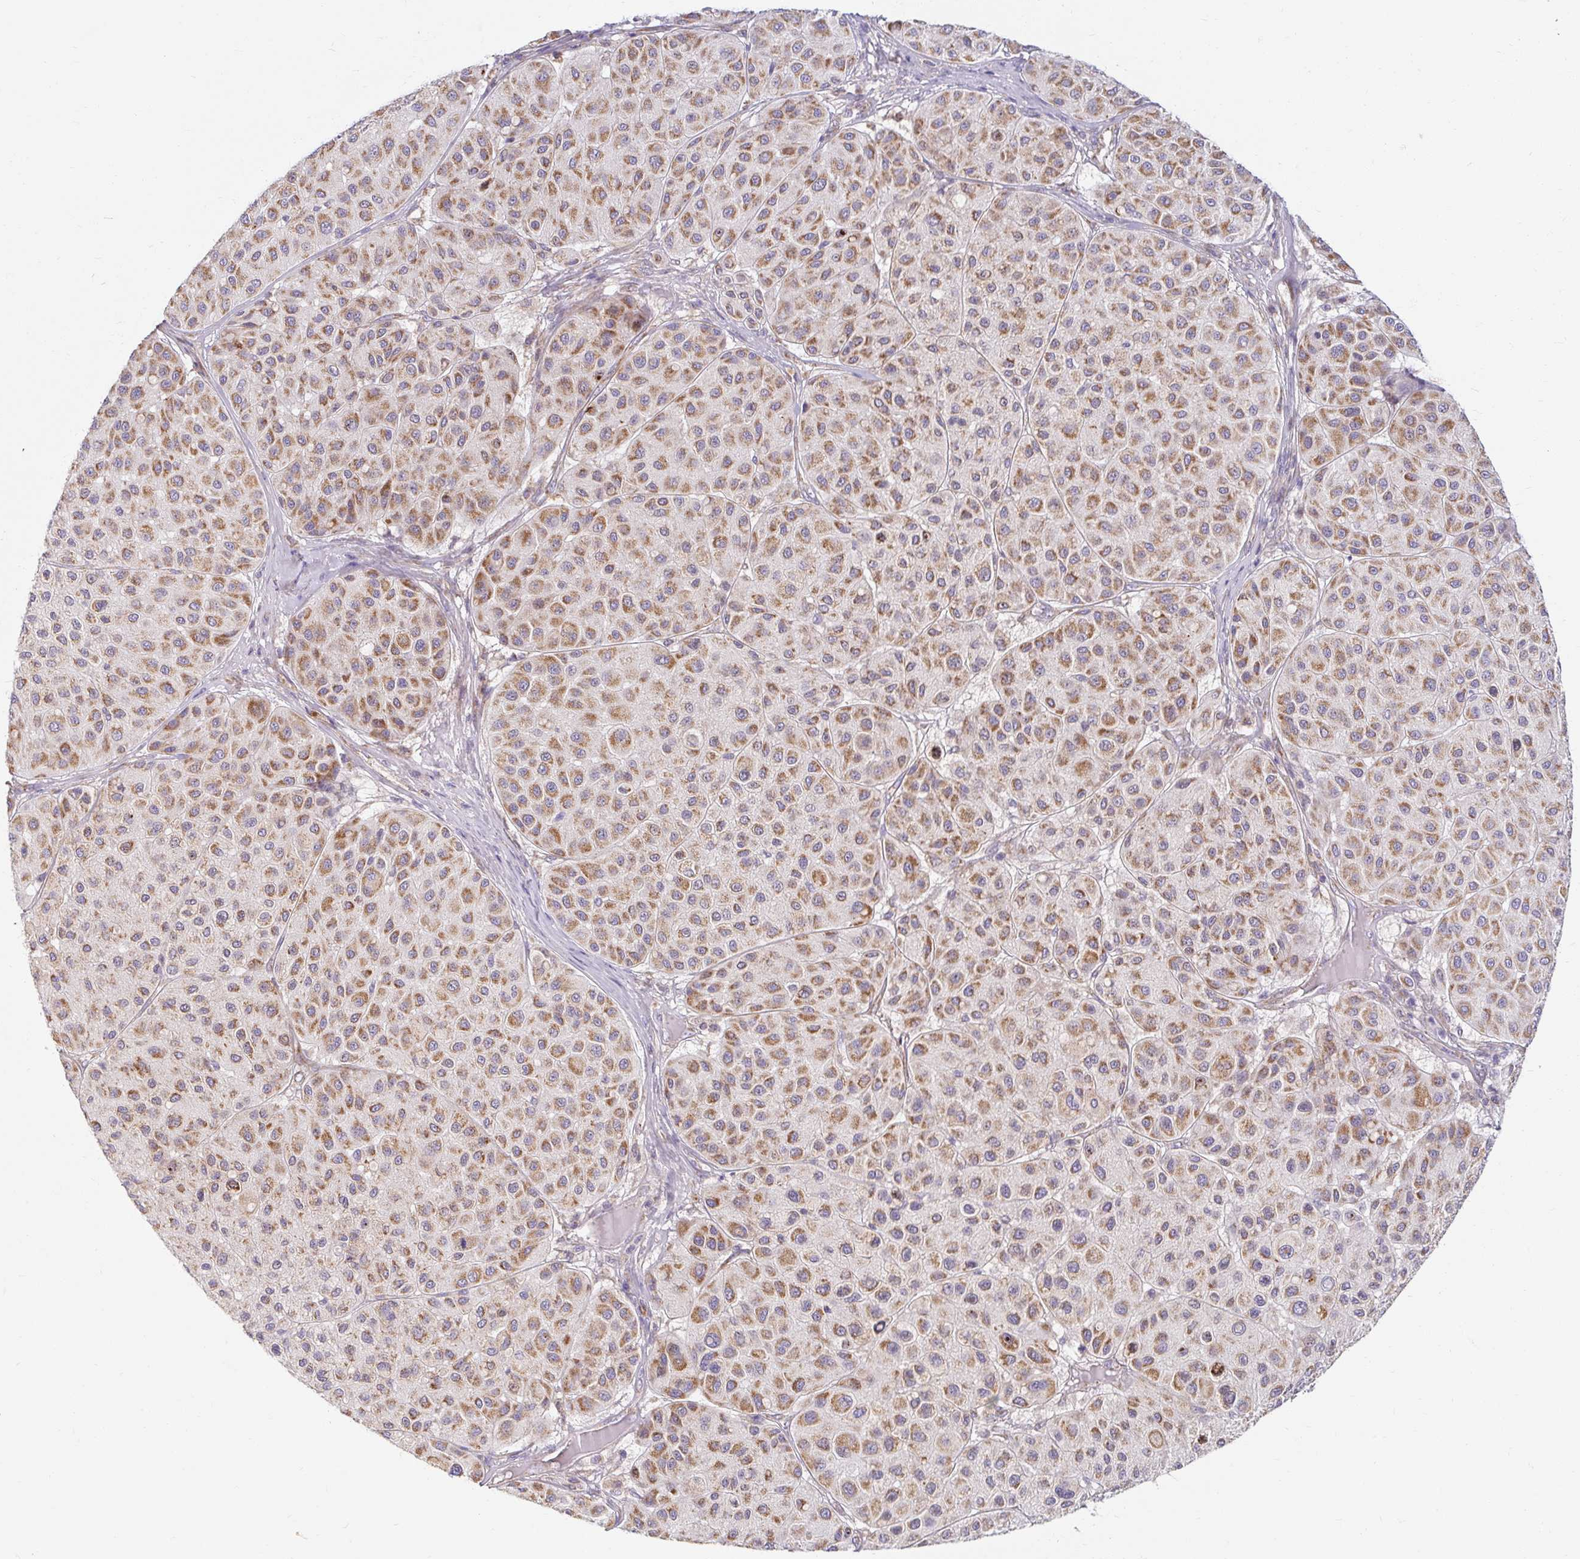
{"staining": {"intensity": "moderate", "quantity": ">75%", "location": "cytoplasmic/membranous"}, "tissue": "melanoma", "cell_type": "Tumor cells", "image_type": "cancer", "snomed": [{"axis": "morphology", "description": "Malignant melanoma, Metastatic site"}, {"axis": "topography", "description": "Smooth muscle"}], "caption": "Human melanoma stained for a protein (brown) reveals moderate cytoplasmic/membranous positive positivity in about >75% of tumor cells.", "gene": "SKP2", "patient": {"sex": "male", "age": 41}}